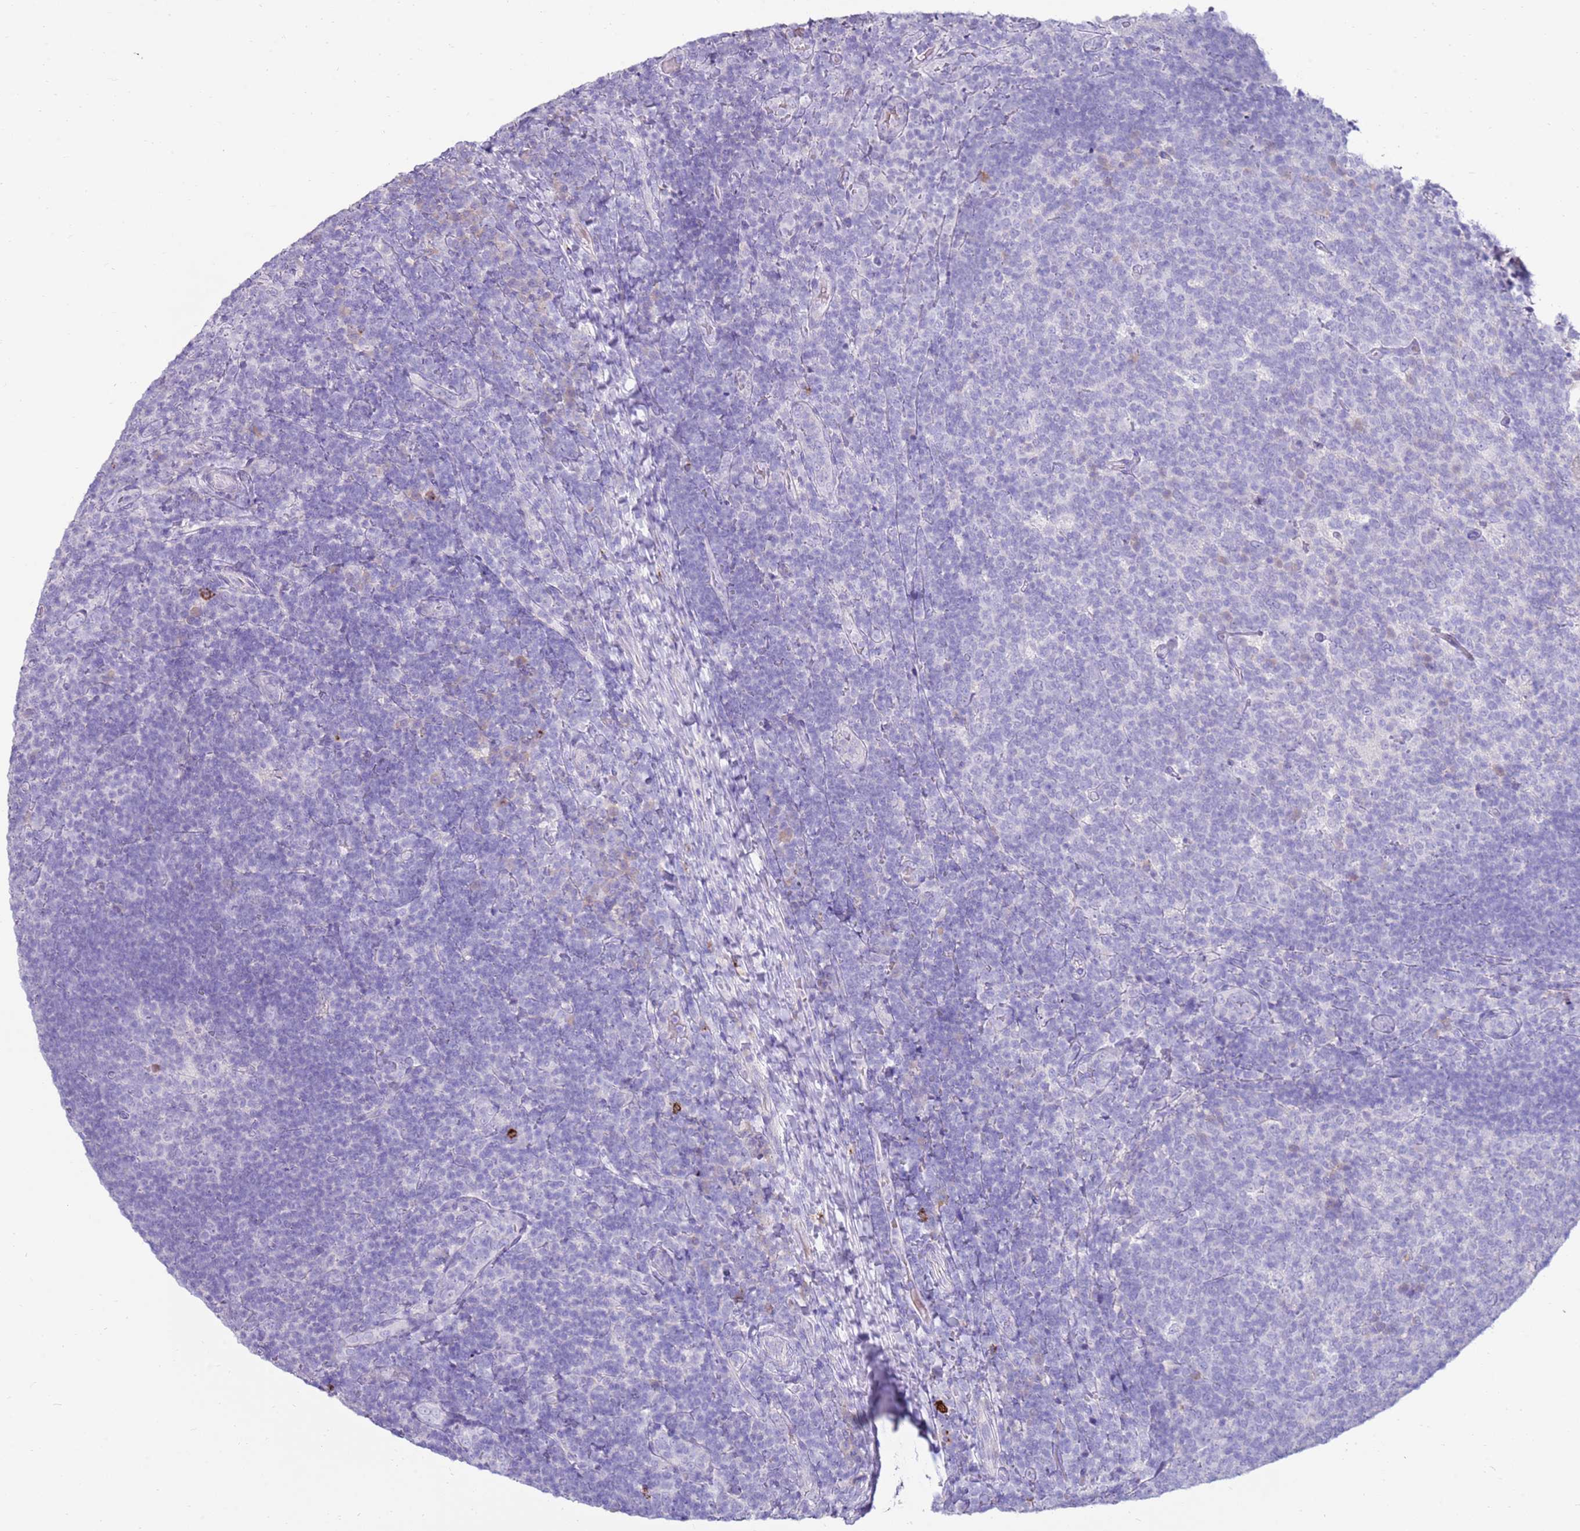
{"staining": {"intensity": "negative", "quantity": "none", "location": "none"}, "tissue": "tonsil", "cell_type": "Germinal center cells", "image_type": "normal", "snomed": [{"axis": "morphology", "description": "Normal tissue, NOS"}, {"axis": "topography", "description": "Tonsil"}], "caption": "High power microscopy image of an IHC micrograph of benign tonsil, revealing no significant staining in germinal center cells.", "gene": "EVPLL", "patient": {"sex": "female", "age": 10}}